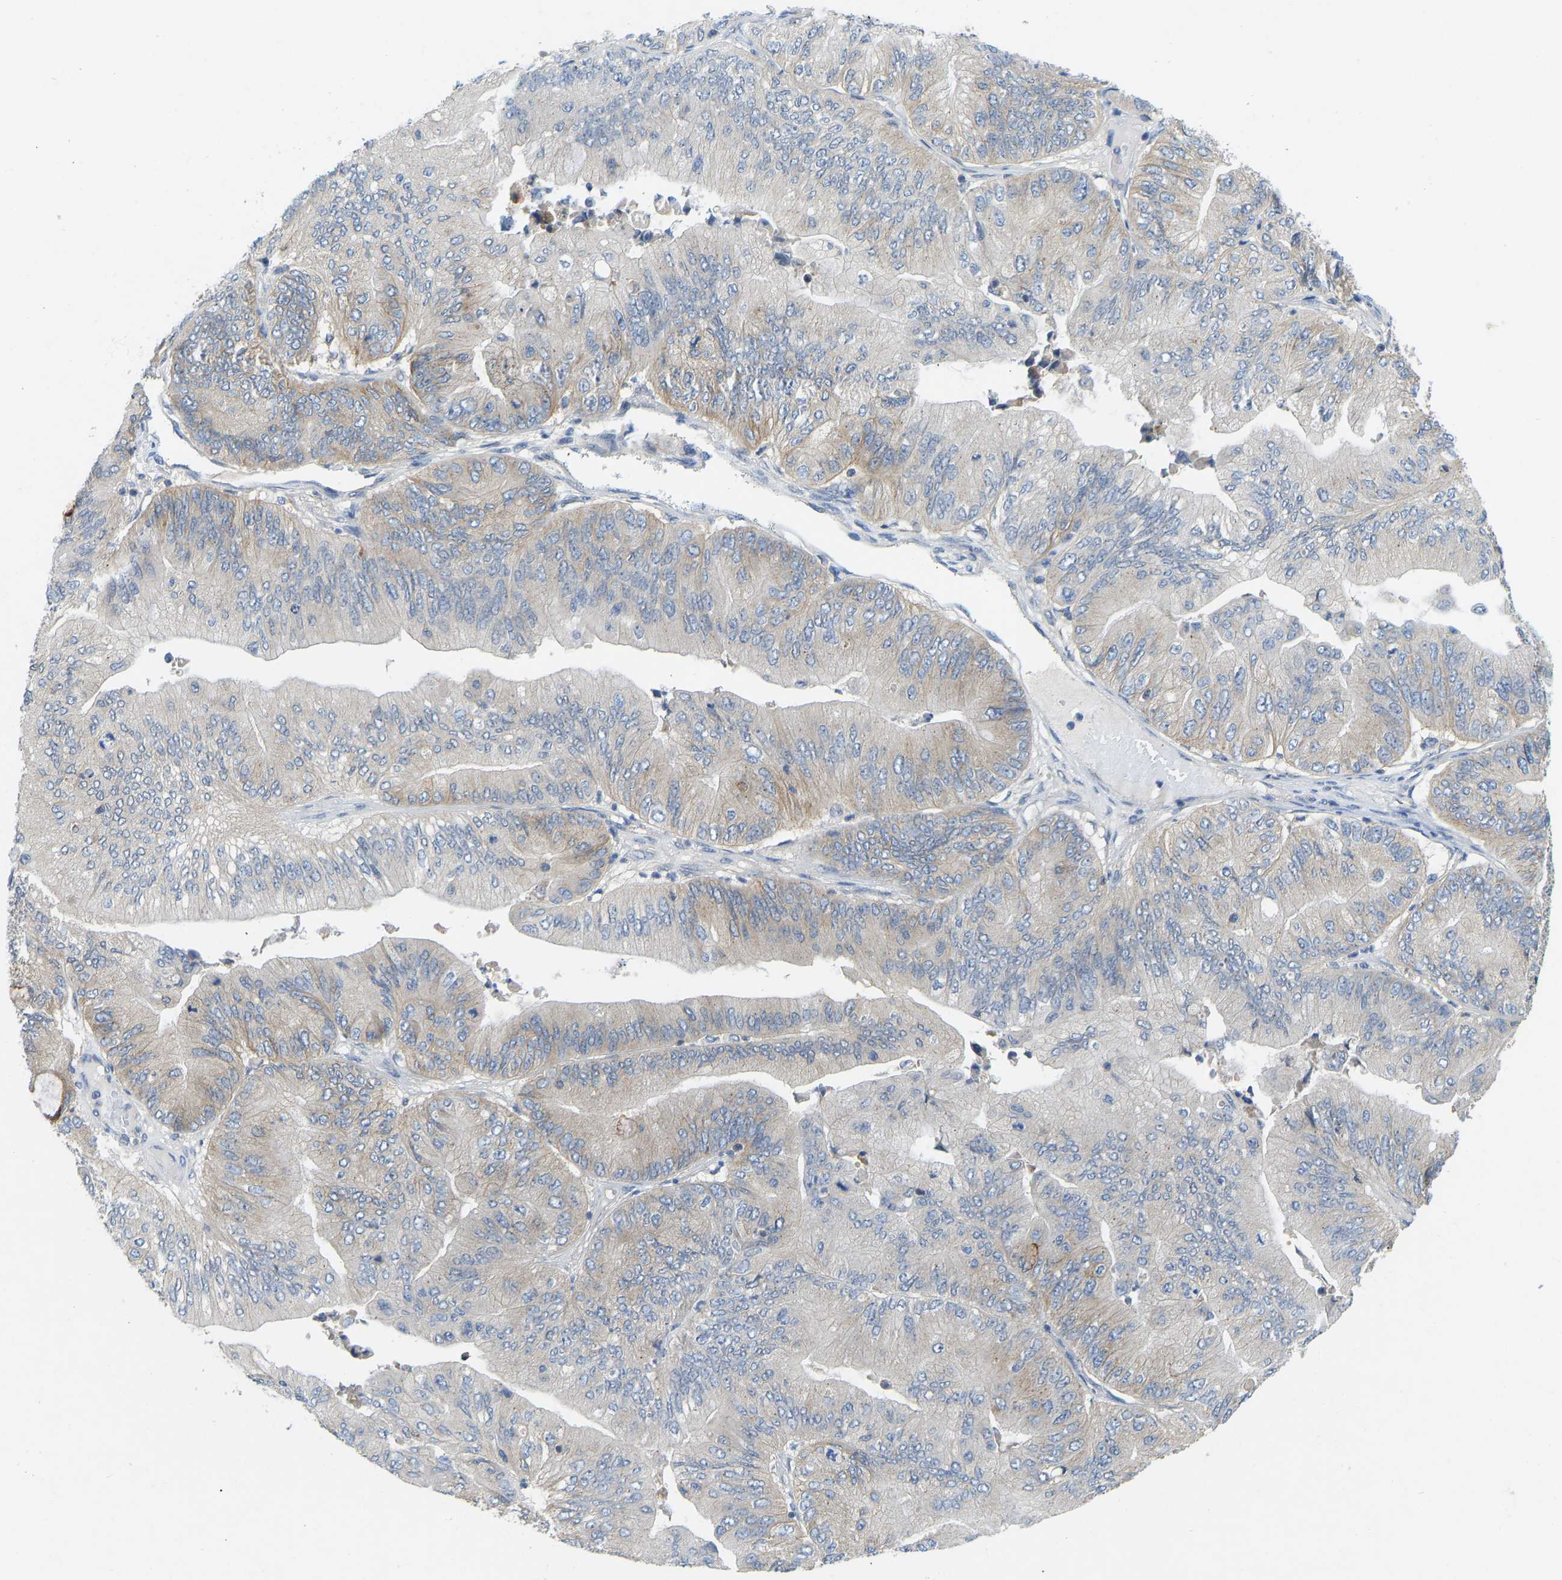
{"staining": {"intensity": "moderate", "quantity": "<25%", "location": "cytoplasmic/membranous"}, "tissue": "ovarian cancer", "cell_type": "Tumor cells", "image_type": "cancer", "snomed": [{"axis": "morphology", "description": "Cystadenocarcinoma, mucinous, NOS"}, {"axis": "topography", "description": "Ovary"}], "caption": "A low amount of moderate cytoplasmic/membranous positivity is seen in about <25% of tumor cells in ovarian cancer tissue.", "gene": "NDRG3", "patient": {"sex": "female", "age": 61}}